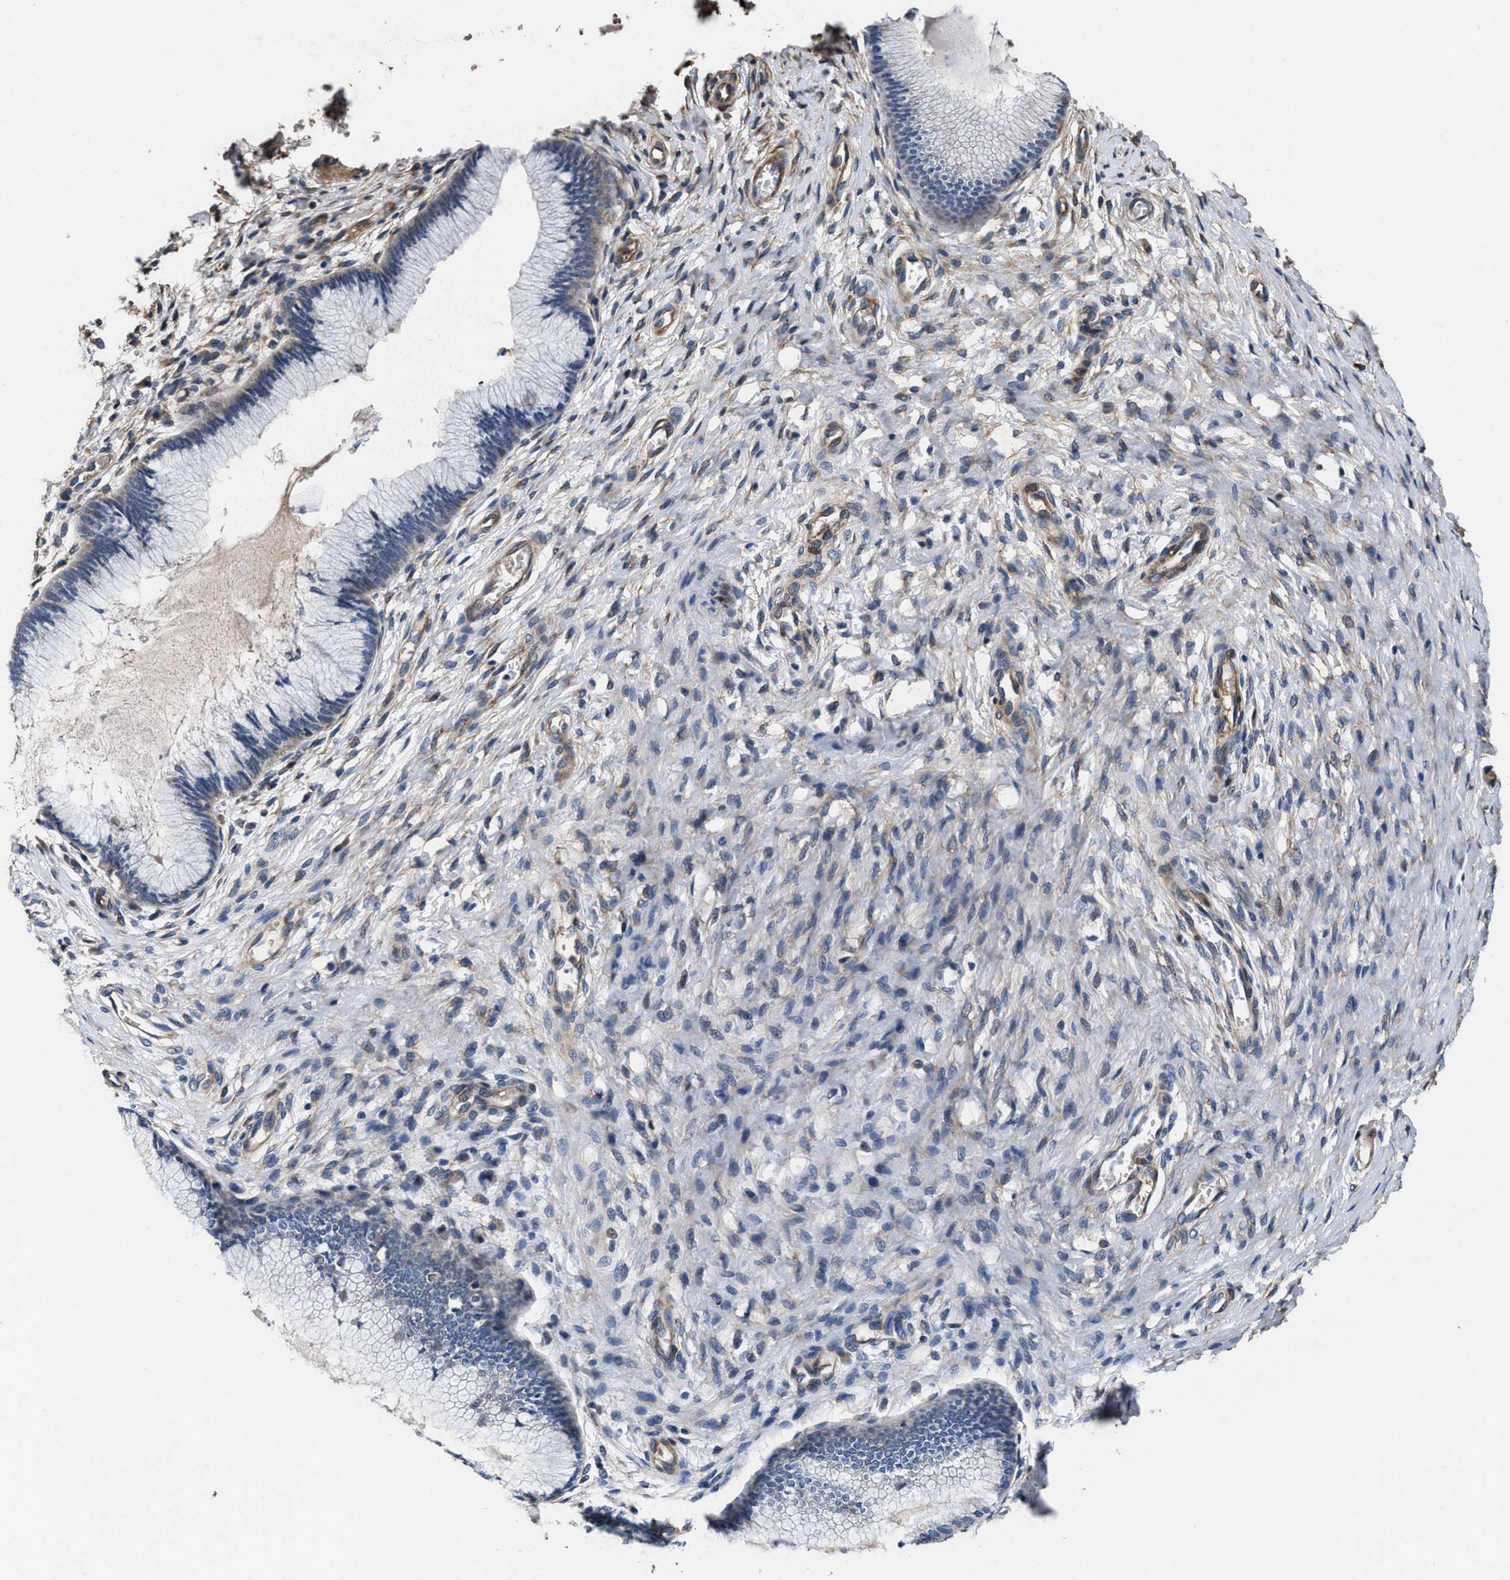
{"staining": {"intensity": "weak", "quantity": "<25%", "location": "cytoplasmic/membranous"}, "tissue": "cervix", "cell_type": "Glandular cells", "image_type": "normal", "snomed": [{"axis": "morphology", "description": "Normal tissue, NOS"}, {"axis": "topography", "description": "Cervix"}], "caption": "An immunohistochemistry image of unremarkable cervix is shown. There is no staining in glandular cells of cervix.", "gene": "IDNK", "patient": {"sex": "female", "age": 55}}